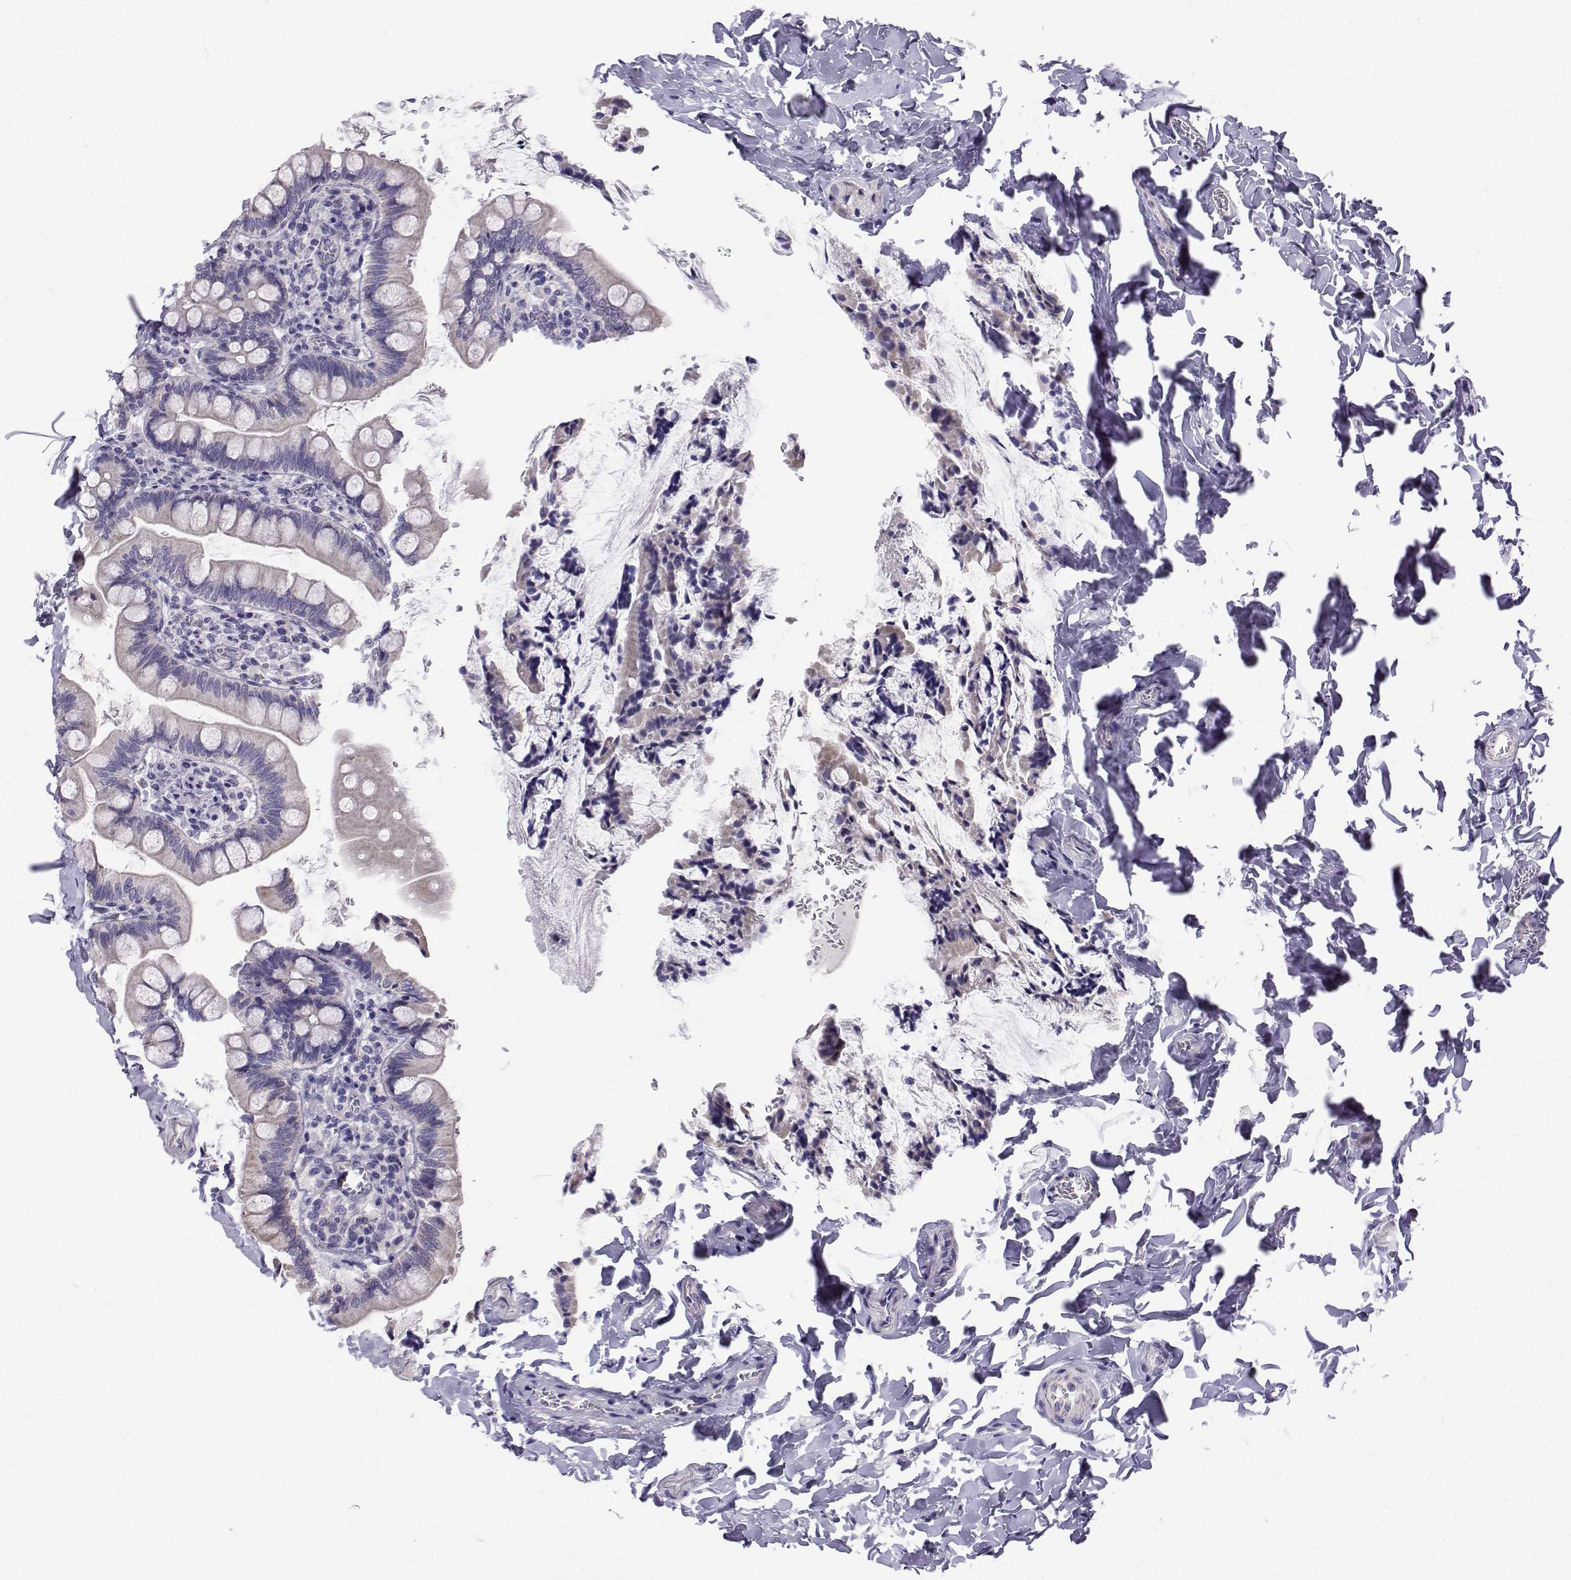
{"staining": {"intensity": "negative", "quantity": "none", "location": "none"}, "tissue": "small intestine", "cell_type": "Glandular cells", "image_type": "normal", "snomed": [{"axis": "morphology", "description": "Normal tissue, NOS"}, {"axis": "topography", "description": "Small intestine"}], "caption": "DAB immunohistochemical staining of unremarkable human small intestine exhibits no significant positivity in glandular cells. (DAB immunohistochemistry, high magnification).", "gene": "CFAP70", "patient": {"sex": "female", "age": 56}}